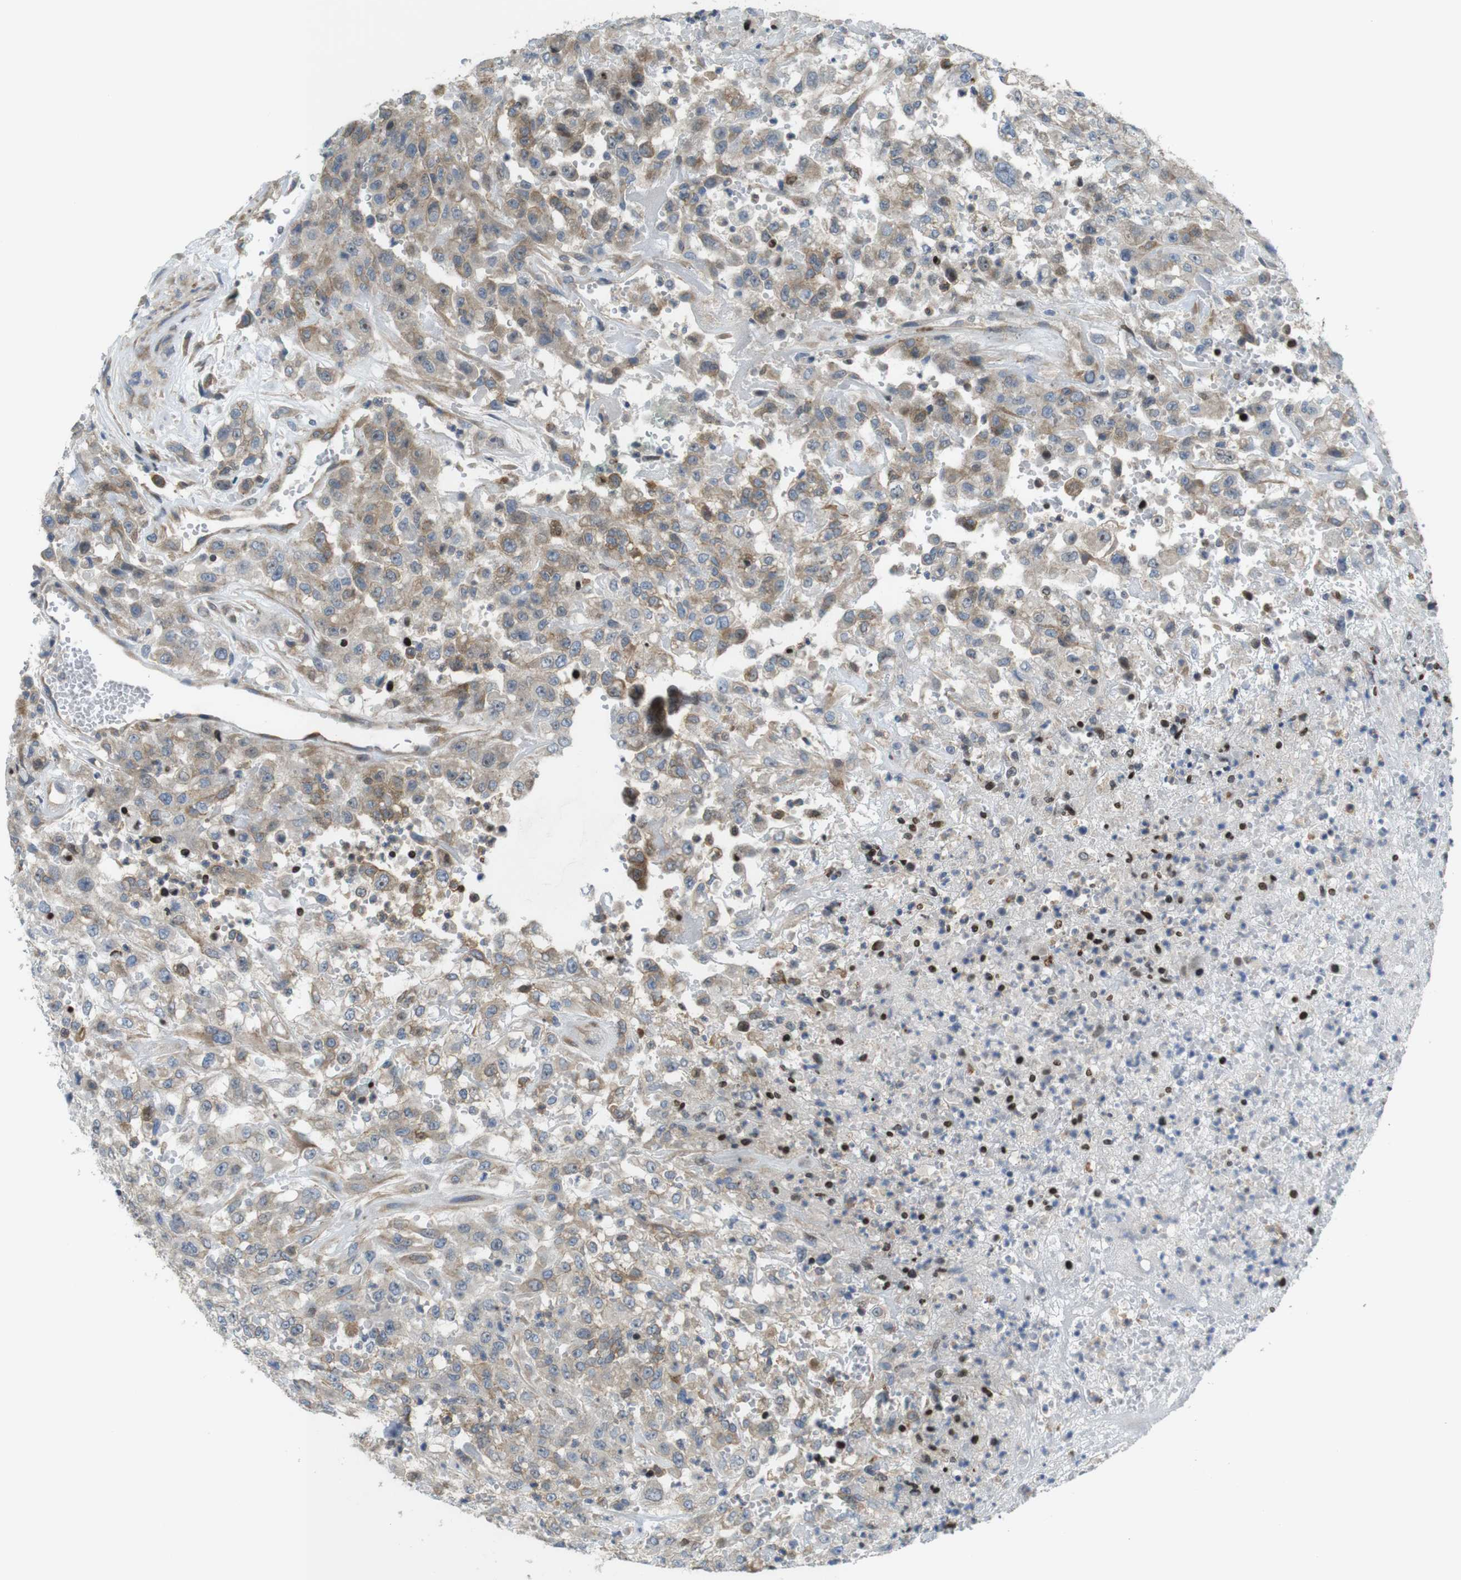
{"staining": {"intensity": "weak", "quantity": "25%-75%", "location": "cytoplasmic/membranous"}, "tissue": "urothelial cancer", "cell_type": "Tumor cells", "image_type": "cancer", "snomed": [{"axis": "morphology", "description": "Urothelial carcinoma, High grade"}, {"axis": "topography", "description": "Urinary bladder"}], "caption": "Immunohistochemical staining of human high-grade urothelial carcinoma reveals weak cytoplasmic/membranous protein staining in about 25%-75% of tumor cells. (DAB (3,3'-diaminobenzidine) = brown stain, brightfield microscopy at high magnification).", "gene": "PCDH10", "patient": {"sex": "male", "age": 46}}